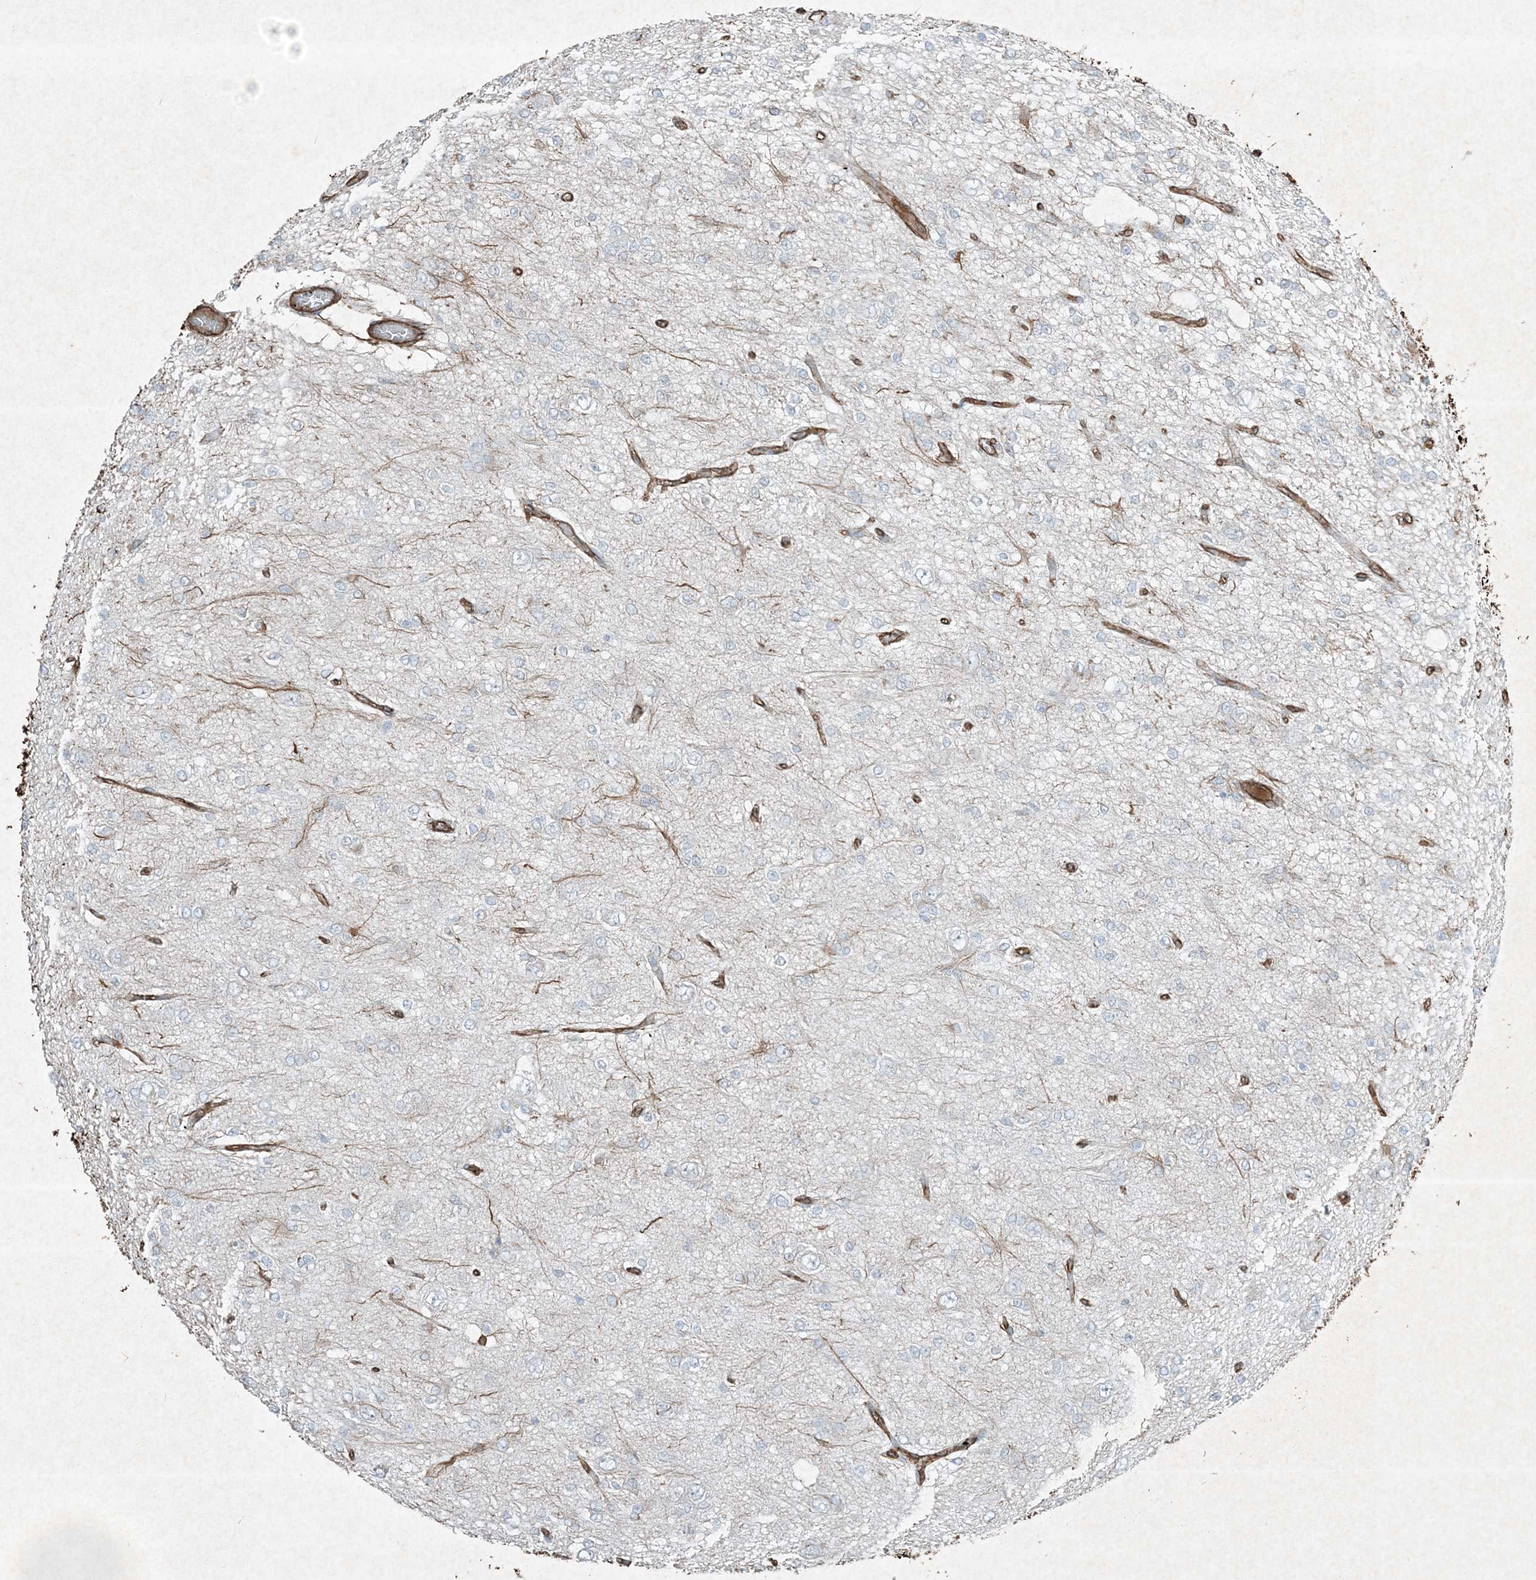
{"staining": {"intensity": "negative", "quantity": "none", "location": "none"}, "tissue": "glioma", "cell_type": "Tumor cells", "image_type": "cancer", "snomed": [{"axis": "morphology", "description": "Glioma, malignant, Low grade"}, {"axis": "topography", "description": "Brain"}], "caption": "Immunohistochemistry of human glioma displays no expression in tumor cells.", "gene": "RYK", "patient": {"sex": "male", "age": 38}}